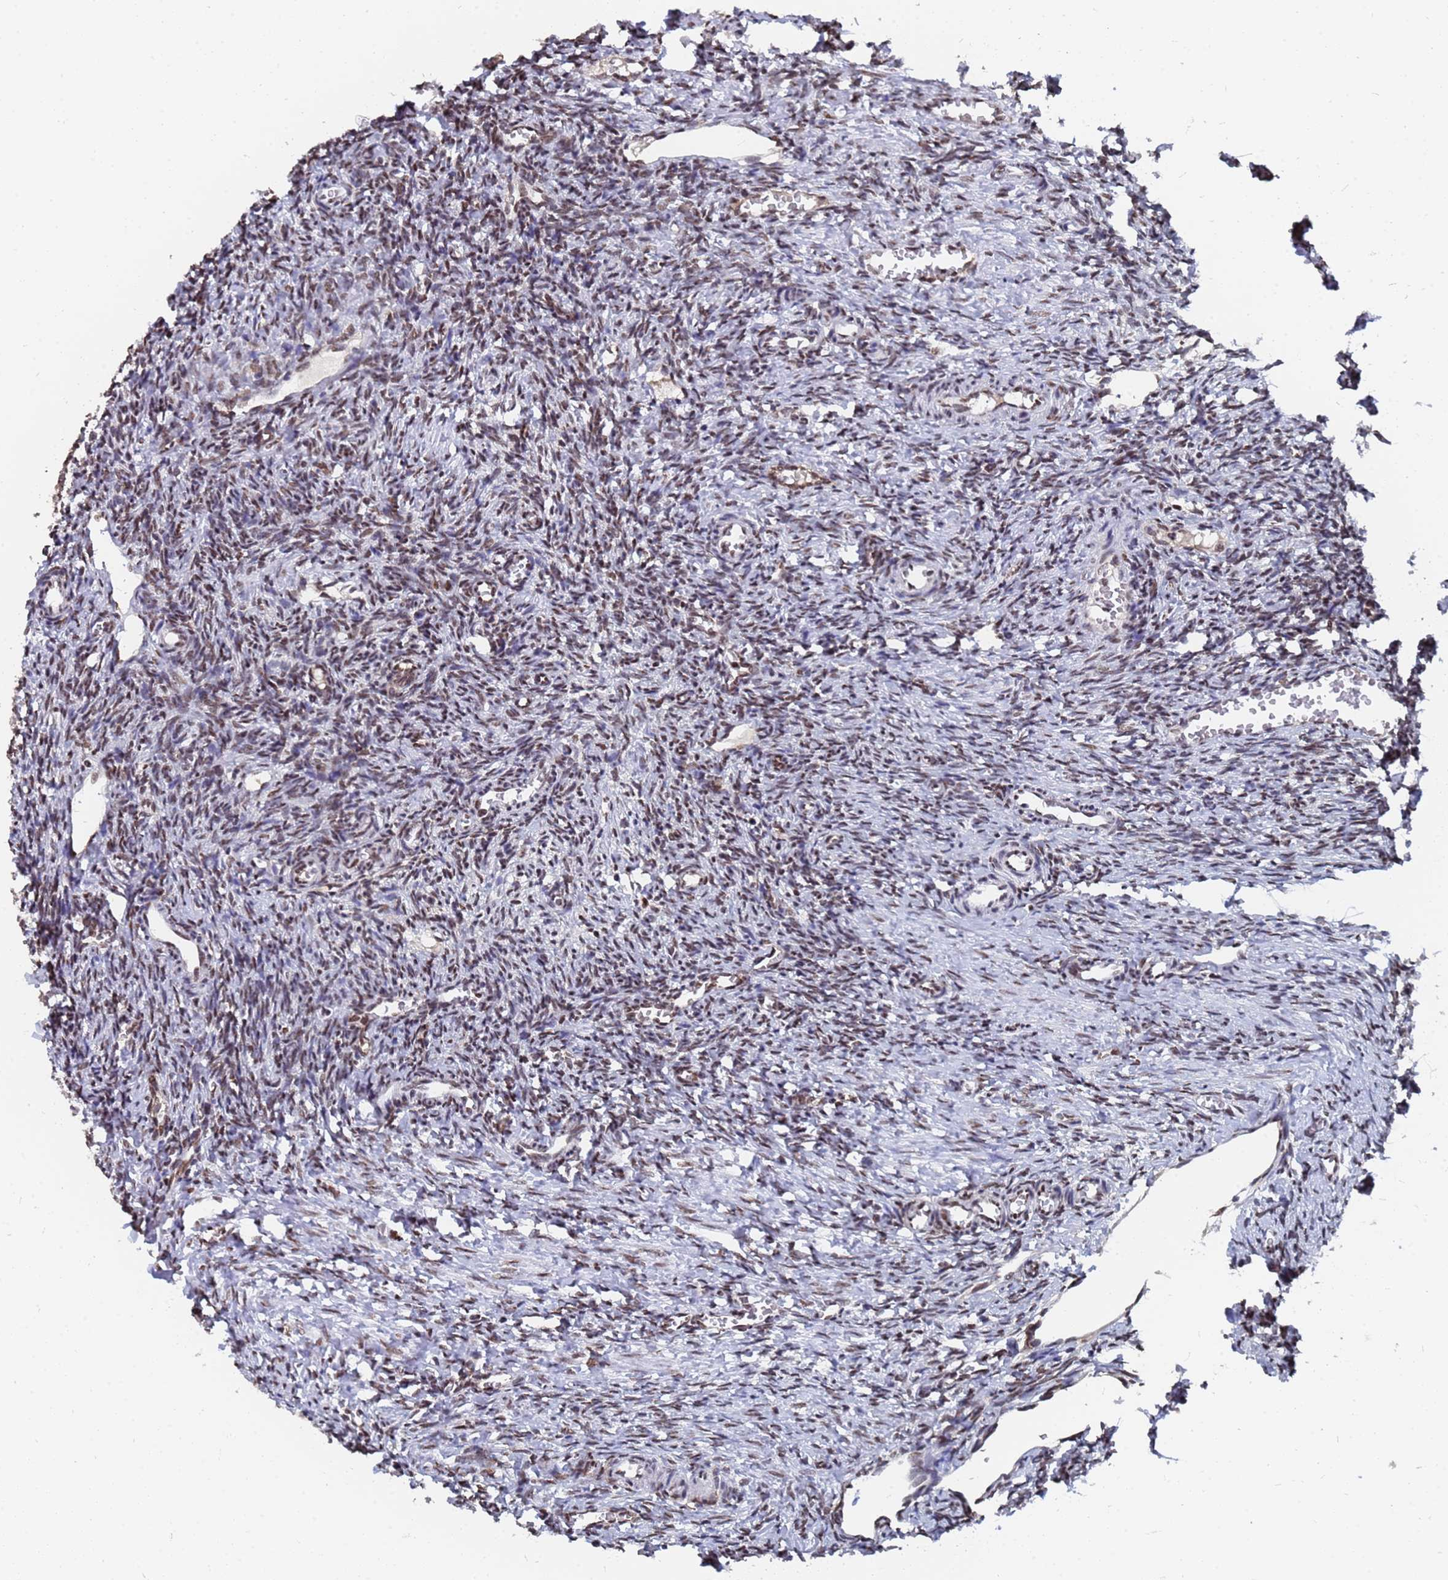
{"staining": {"intensity": "moderate", "quantity": ">75%", "location": "nuclear"}, "tissue": "ovary", "cell_type": "Ovarian stroma cells", "image_type": "normal", "snomed": [{"axis": "morphology", "description": "Normal tissue, NOS"}, {"axis": "topography", "description": "Ovary"}], "caption": "Human ovary stained with a brown dye exhibits moderate nuclear positive expression in approximately >75% of ovarian stroma cells.", "gene": "RAVER2", "patient": {"sex": "female", "age": 27}}